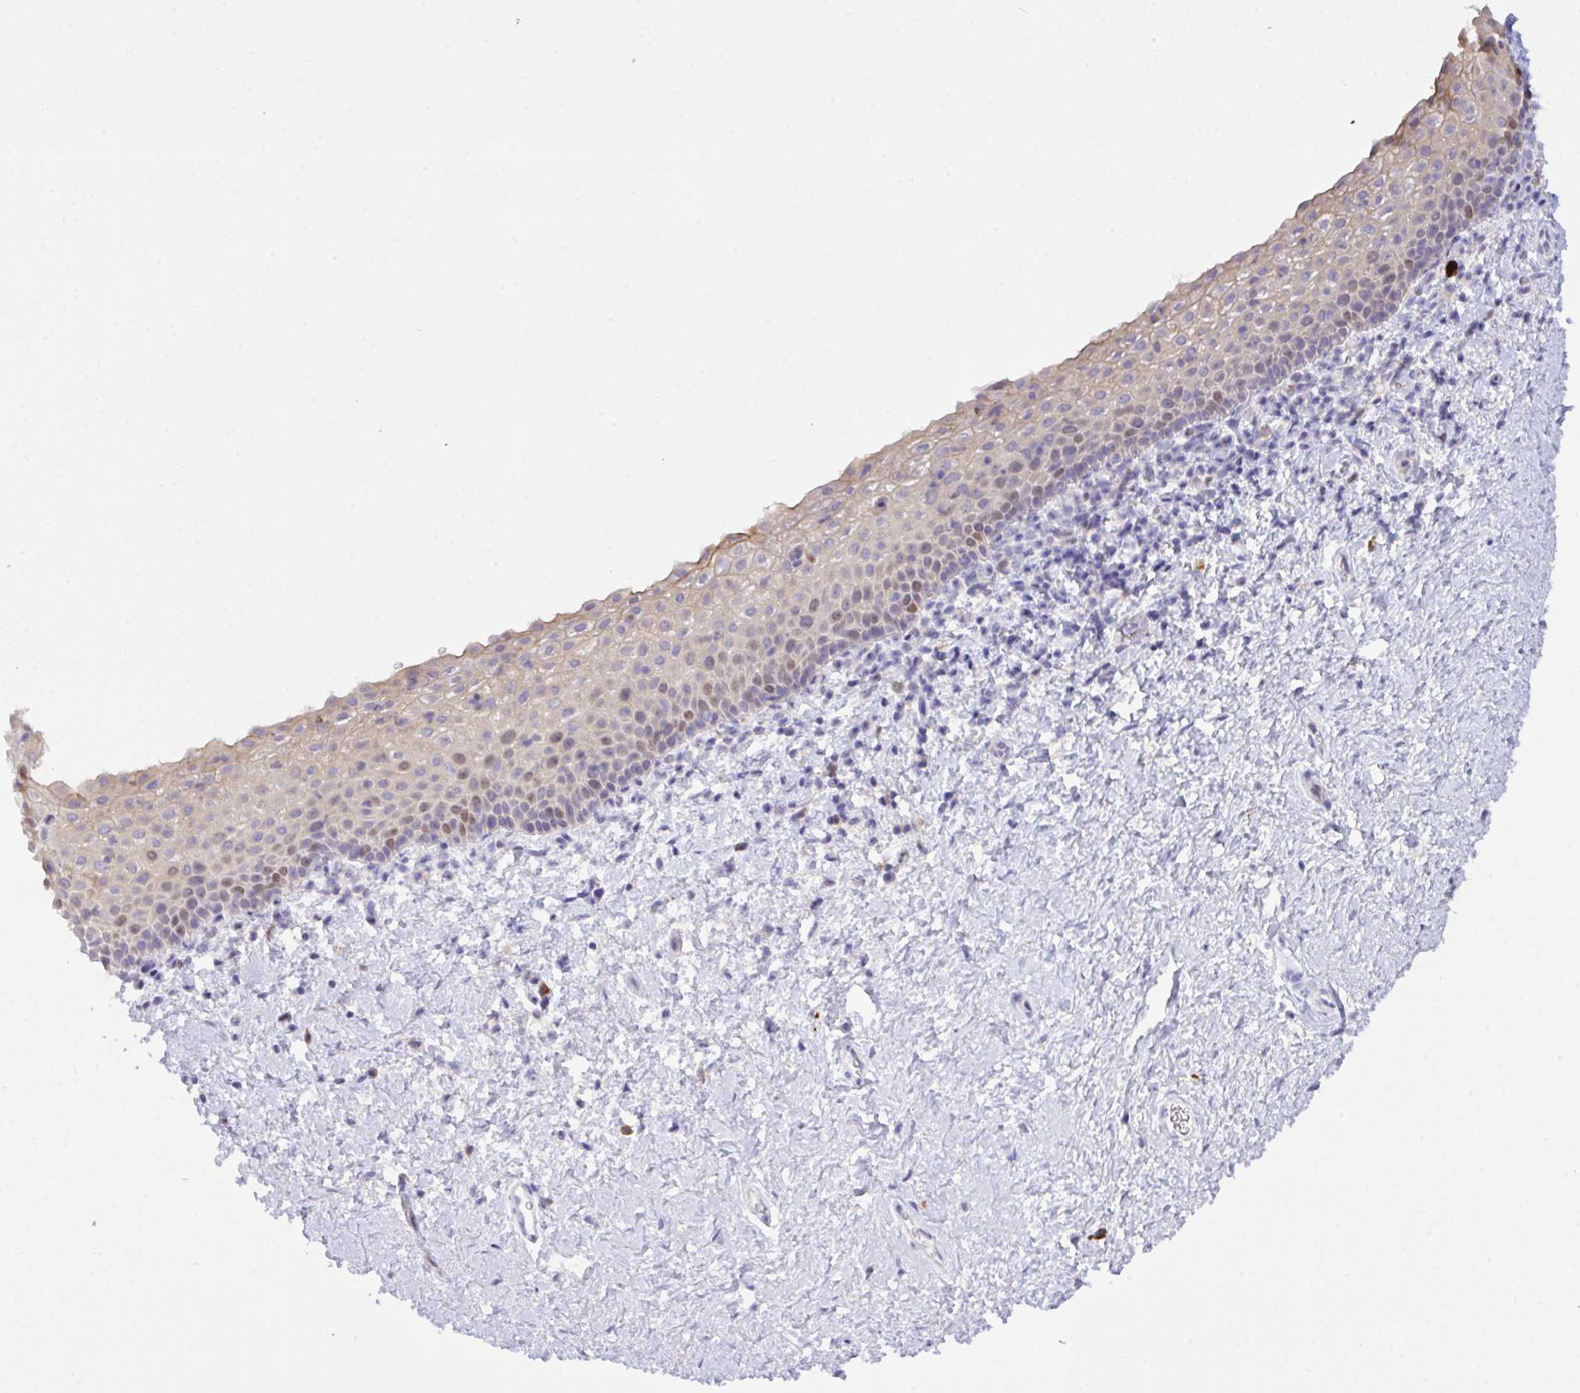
{"staining": {"intensity": "moderate", "quantity": "<25%", "location": "nuclear"}, "tissue": "vagina", "cell_type": "Squamous epithelial cells", "image_type": "normal", "snomed": [{"axis": "morphology", "description": "Normal tissue, NOS"}, {"axis": "topography", "description": "Vagina"}], "caption": "Immunohistochemical staining of normal human vagina reveals <25% levels of moderate nuclear protein staining in about <25% of squamous epithelial cells. (DAB = brown stain, brightfield microscopy at high magnification).", "gene": "CST11", "patient": {"sex": "female", "age": 61}}